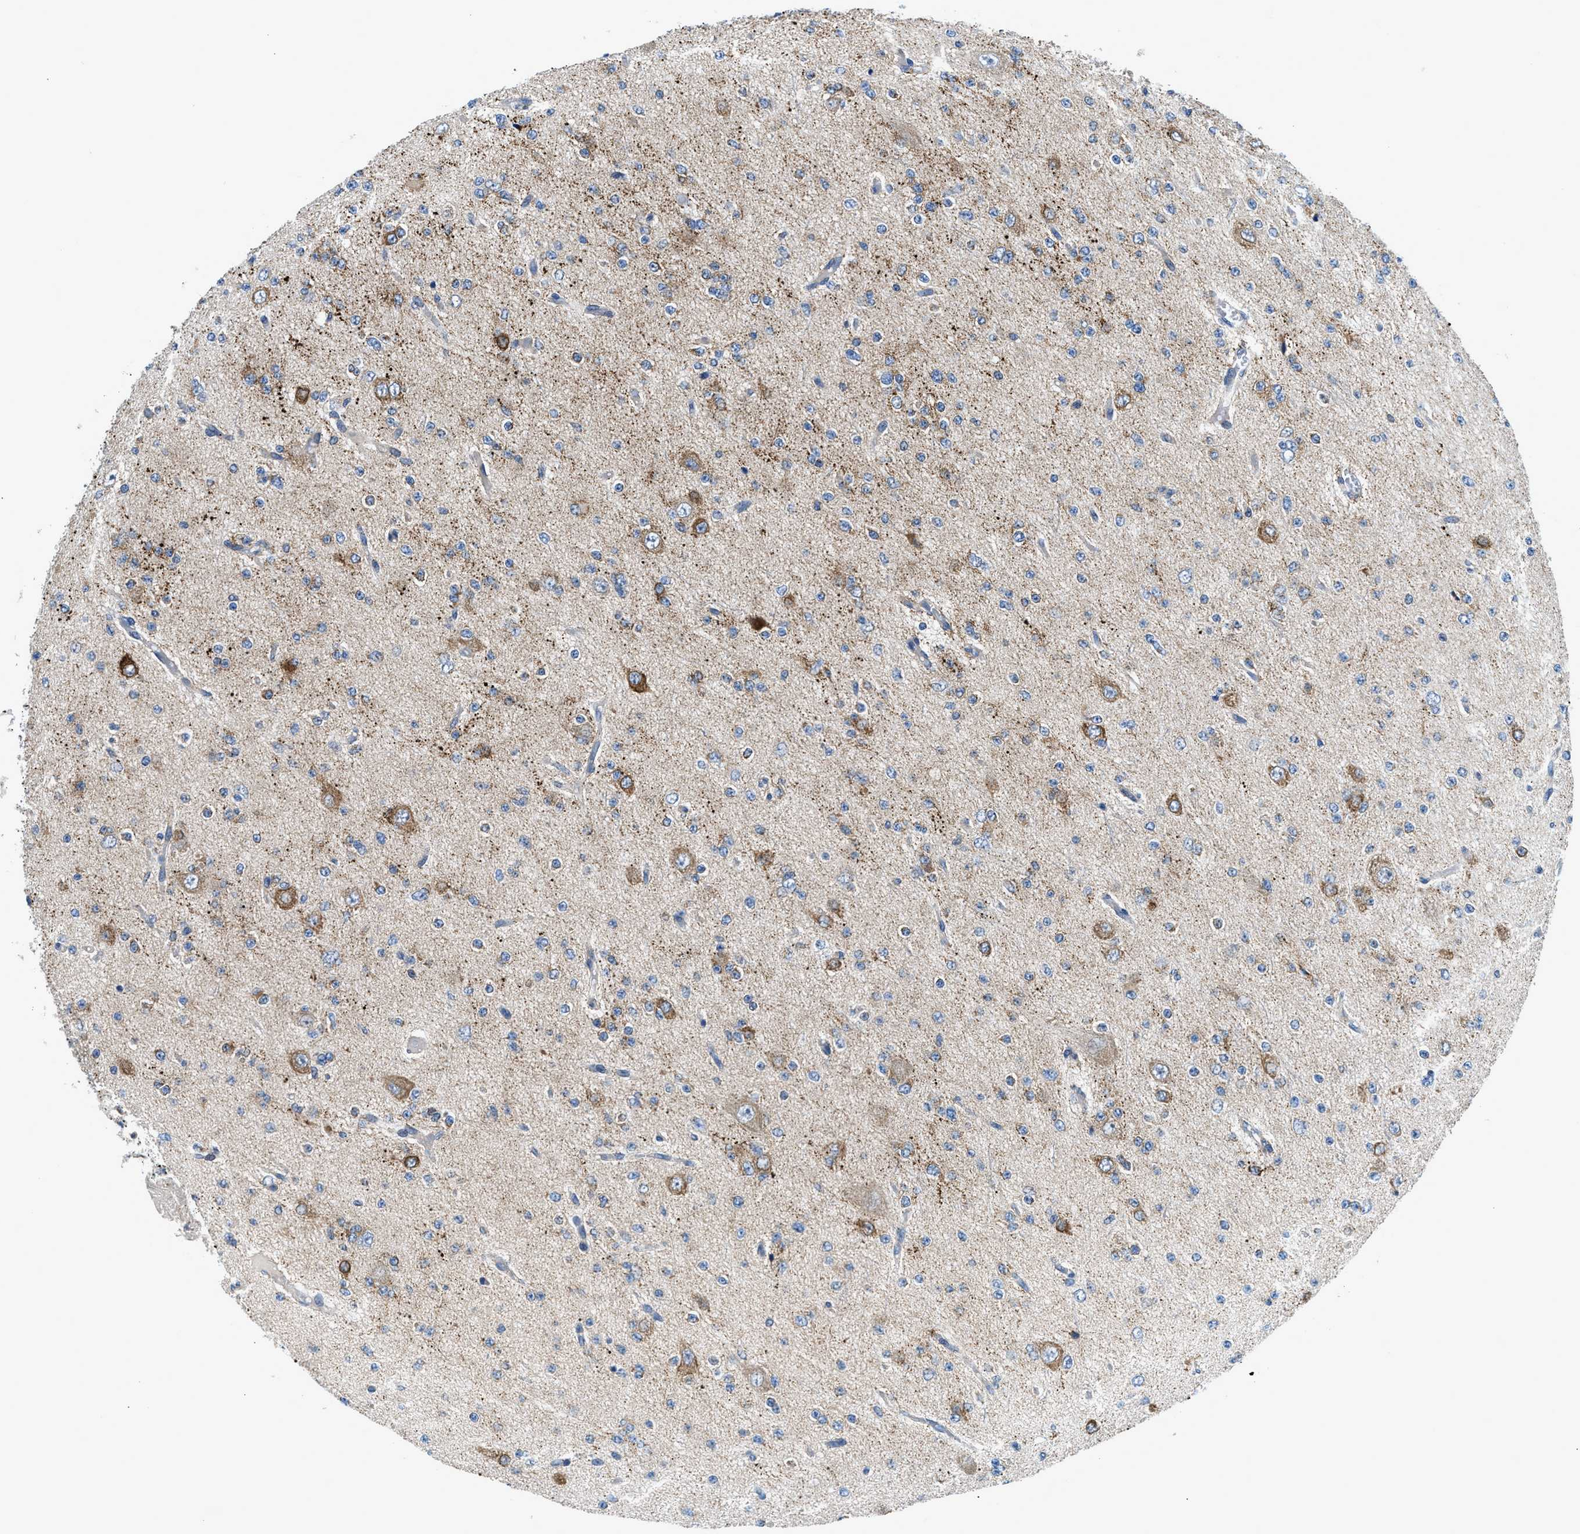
{"staining": {"intensity": "moderate", "quantity": "<25%", "location": "cytoplasmic/membranous"}, "tissue": "glioma", "cell_type": "Tumor cells", "image_type": "cancer", "snomed": [{"axis": "morphology", "description": "Glioma, malignant, Low grade"}, {"axis": "topography", "description": "Brain"}], "caption": "Glioma stained with a brown dye demonstrates moderate cytoplasmic/membranous positive staining in approximately <25% of tumor cells.", "gene": "LPIN2", "patient": {"sex": "male", "age": 38}}